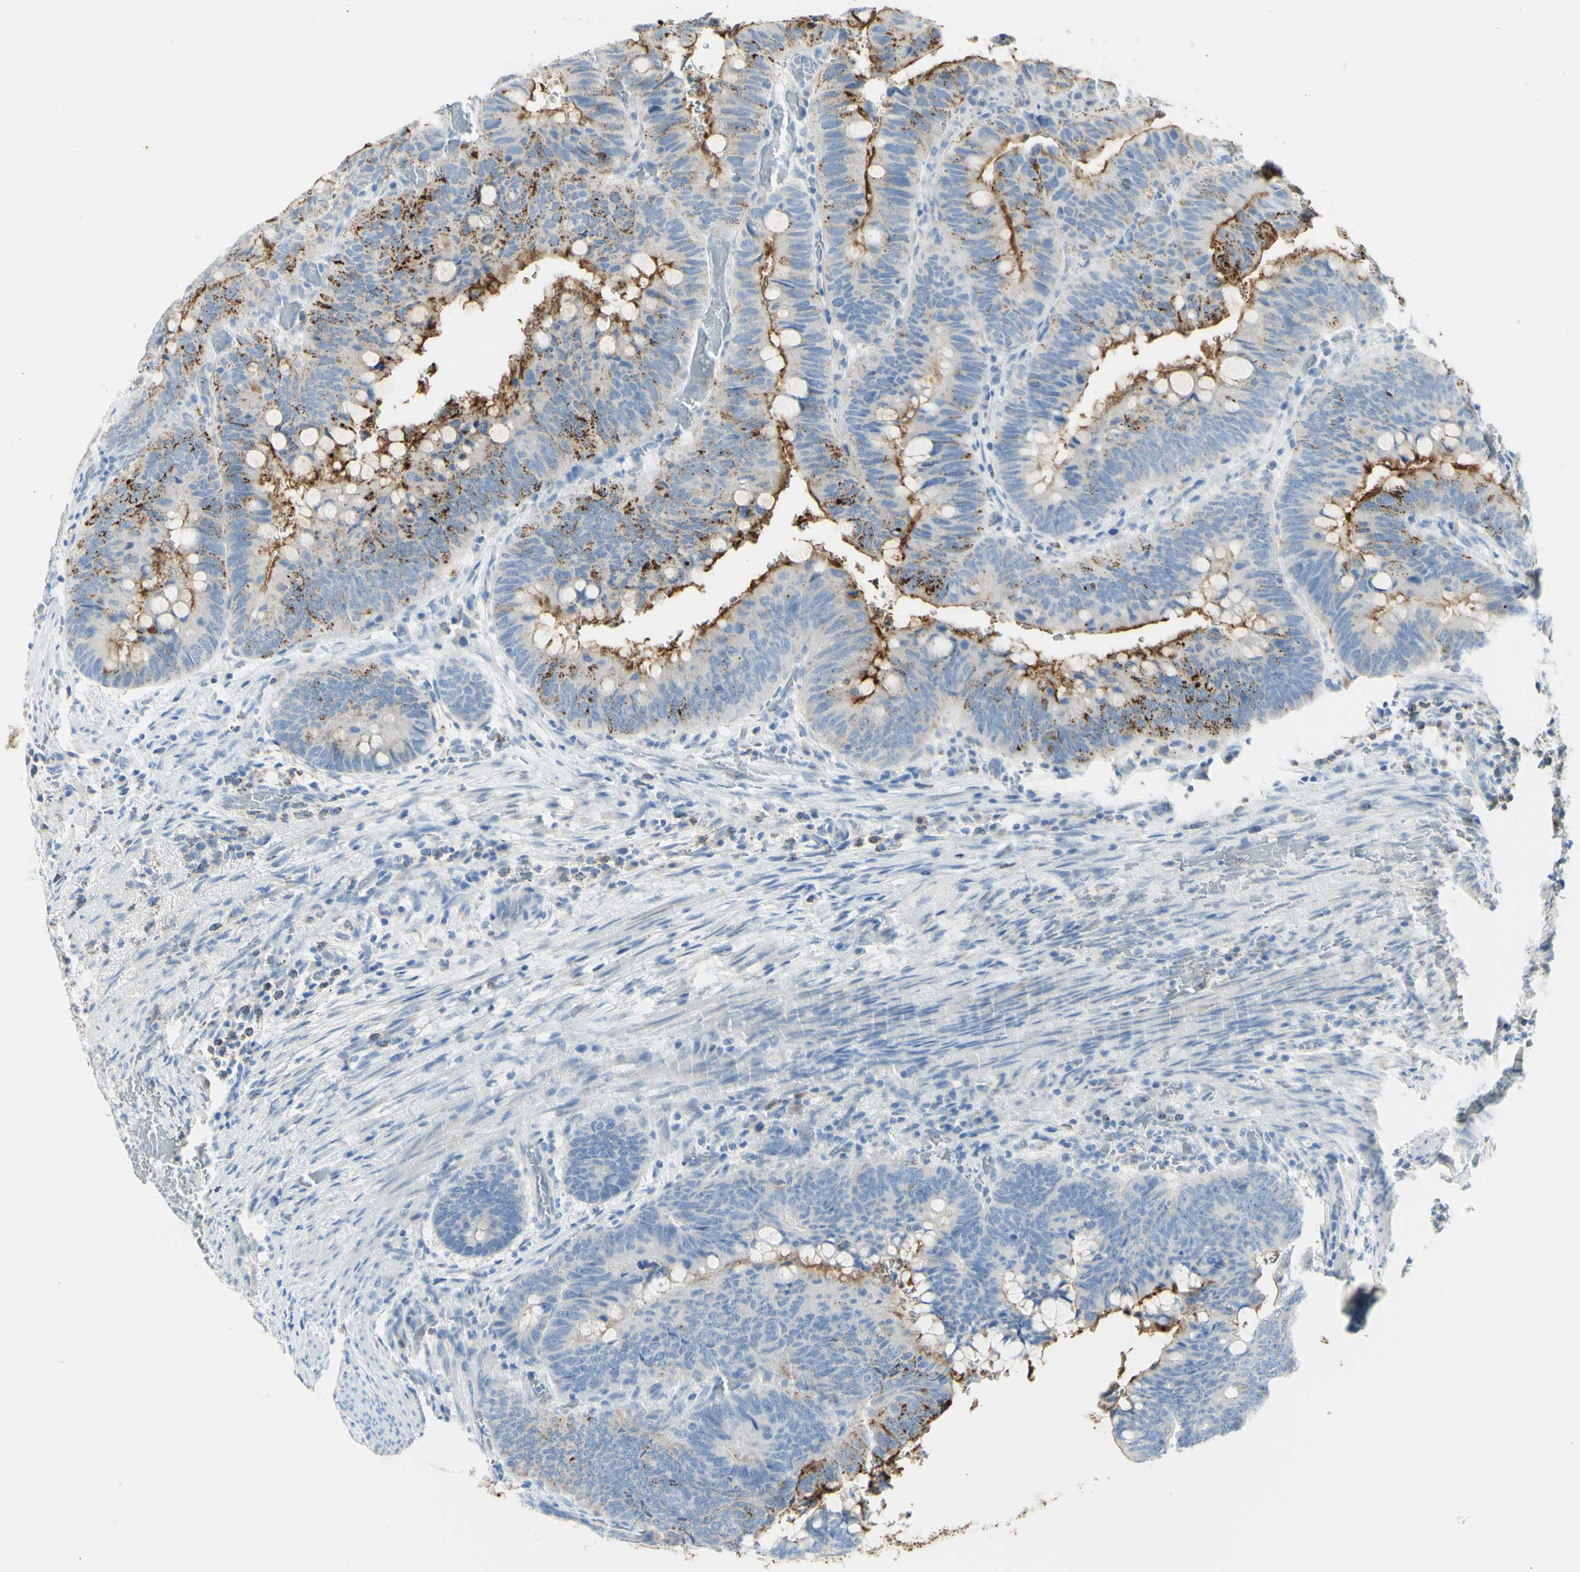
{"staining": {"intensity": "moderate", "quantity": "25%-75%", "location": "cytoplasmic/membranous"}, "tissue": "colorectal cancer", "cell_type": "Tumor cells", "image_type": "cancer", "snomed": [{"axis": "morphology", "description": "Normal tissue, NOS"}, {"axis": "morphology", "description": "Adenocarcinoma, NOS"}, {"axis": "topography", "description": "Rectum"}, {"axis": "topography", "description": "Peripheral nerve tissue"}], "caption": "This micrograph shows colorectal cancer stained with immunohistochemistry (IHC) to label a protein in brown. The cytoplasmic/membranous of tumor cells show moderate positivity for the protein. Nuclei are counter-stained blue.", "gene": "TSPAN1", "patient": {"sex": "male", "age": 92}}